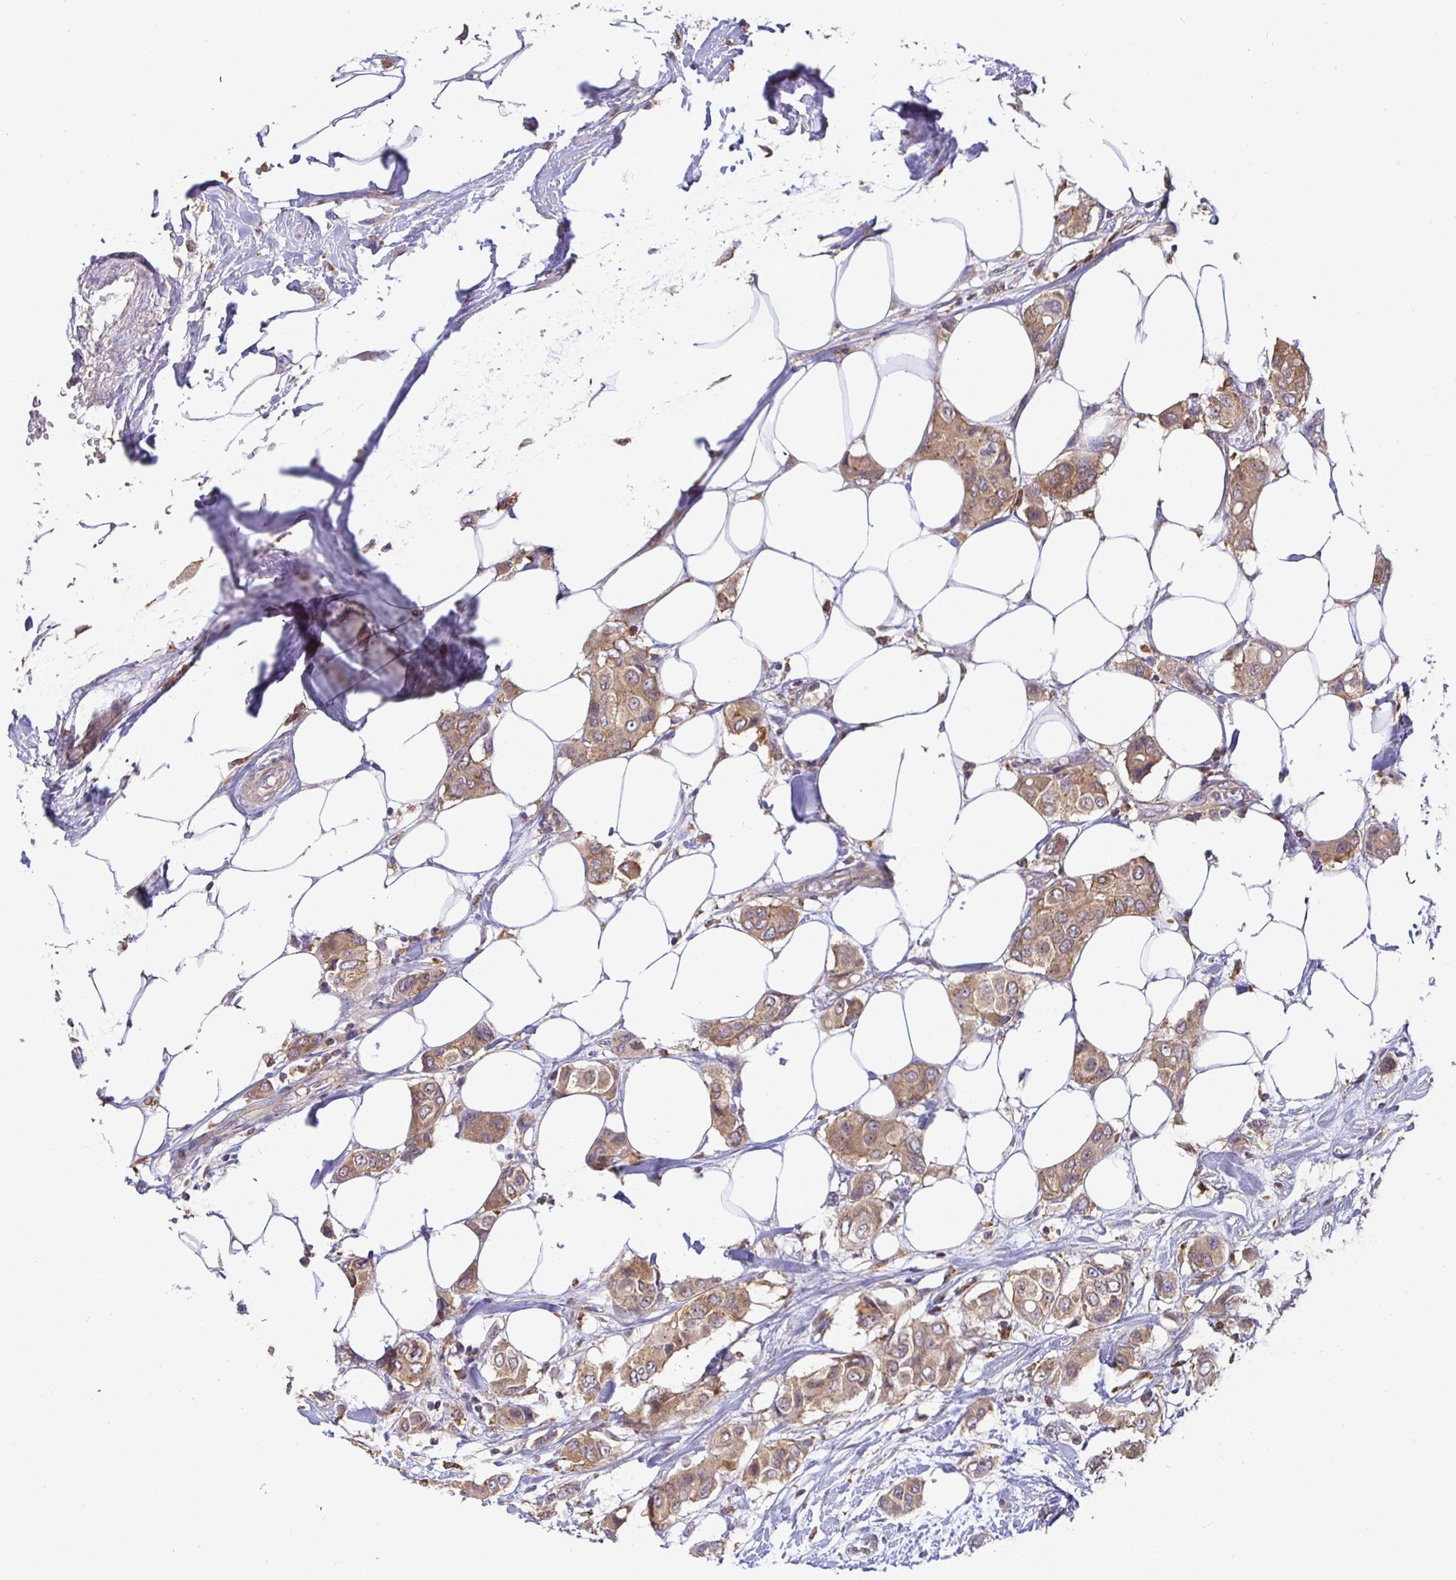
{"staining": {"intensity": "moderate", "quantity": ">75%", "location": "cytoplasmic/membranous"}, "tissue": "breast cancer", "cell_type": "Tumor cells", "image_type": "cancer", "snomed": [{"axis": "morphology", "description": "Lobular carcinoma"}, {"axis": "topography", "description": "Breast"}], "caption": "Immunohistochemistry (IHC) staining of breast cancer, which exhibits medium levels of moderate cytoplasmic/membranous positivity in approximately >75% of tumor cells indicating moderate cytoplasmic/membranous protein positivity. The staining was performed using DAB (3,3'-diaminobenzidine) (brown) for protein detection and nuclei were counterstained in hematoxylin (blue).", "gene": "ATP6V1F", "patient": {"sex": "female", "age": 51}}